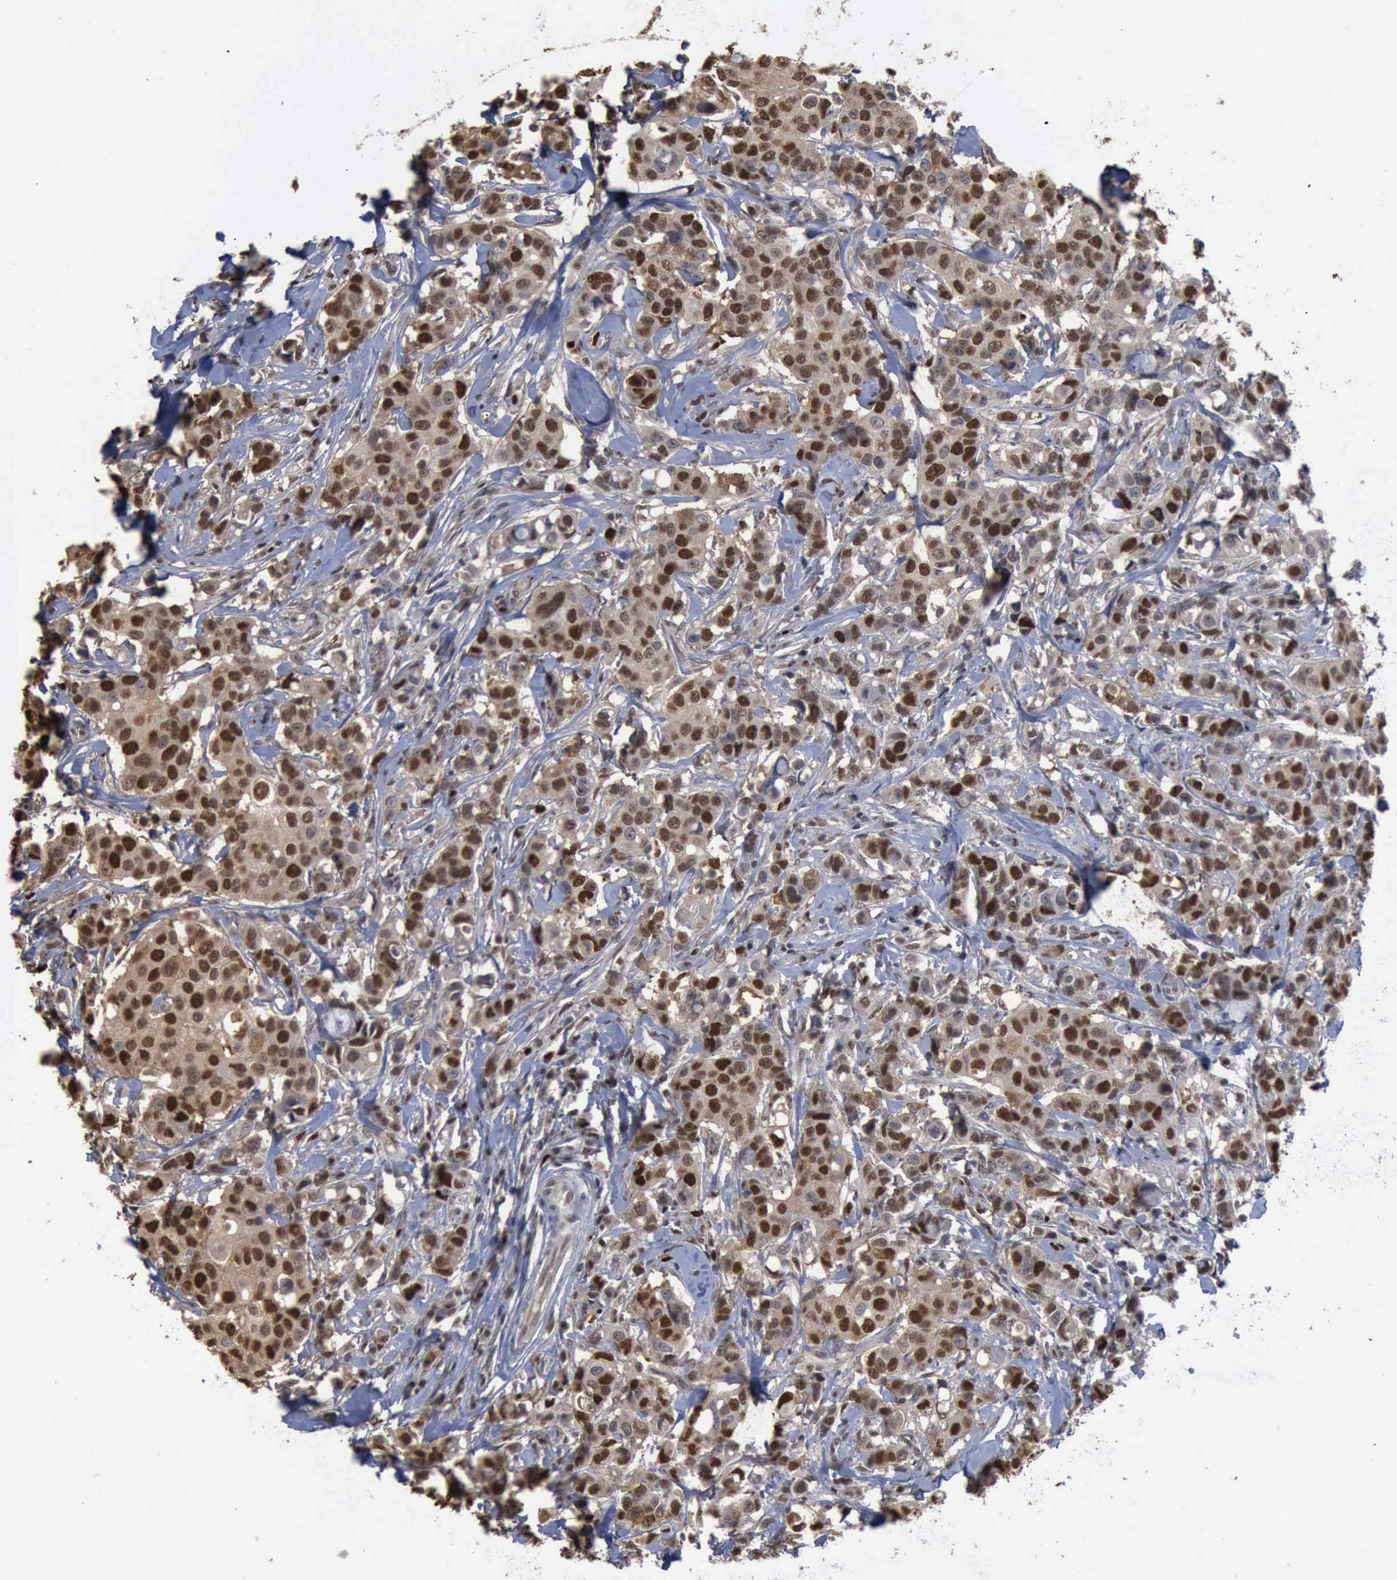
{"staining": {"intensity": "strong", "quantity": ">75%", "location": "nuclear"}, "tissue": "breast cancer", "cell_type": "Tumor cells", "image_type": "cancer", "snomed": [{"axis": "morphology", "description": "Duct carcinoma"}, {"axis": "topography", "description": "Breast"}], "caption": "DAB (3,3'-diaminobenzidine) immunohistochemical staining of intraductal carcinoma (breast) demonstrates strong nuclear protein staining in approximately >75% of tumor cells.", "gene": "PCNA", "patient": {"sex": "female", "age": 27}}